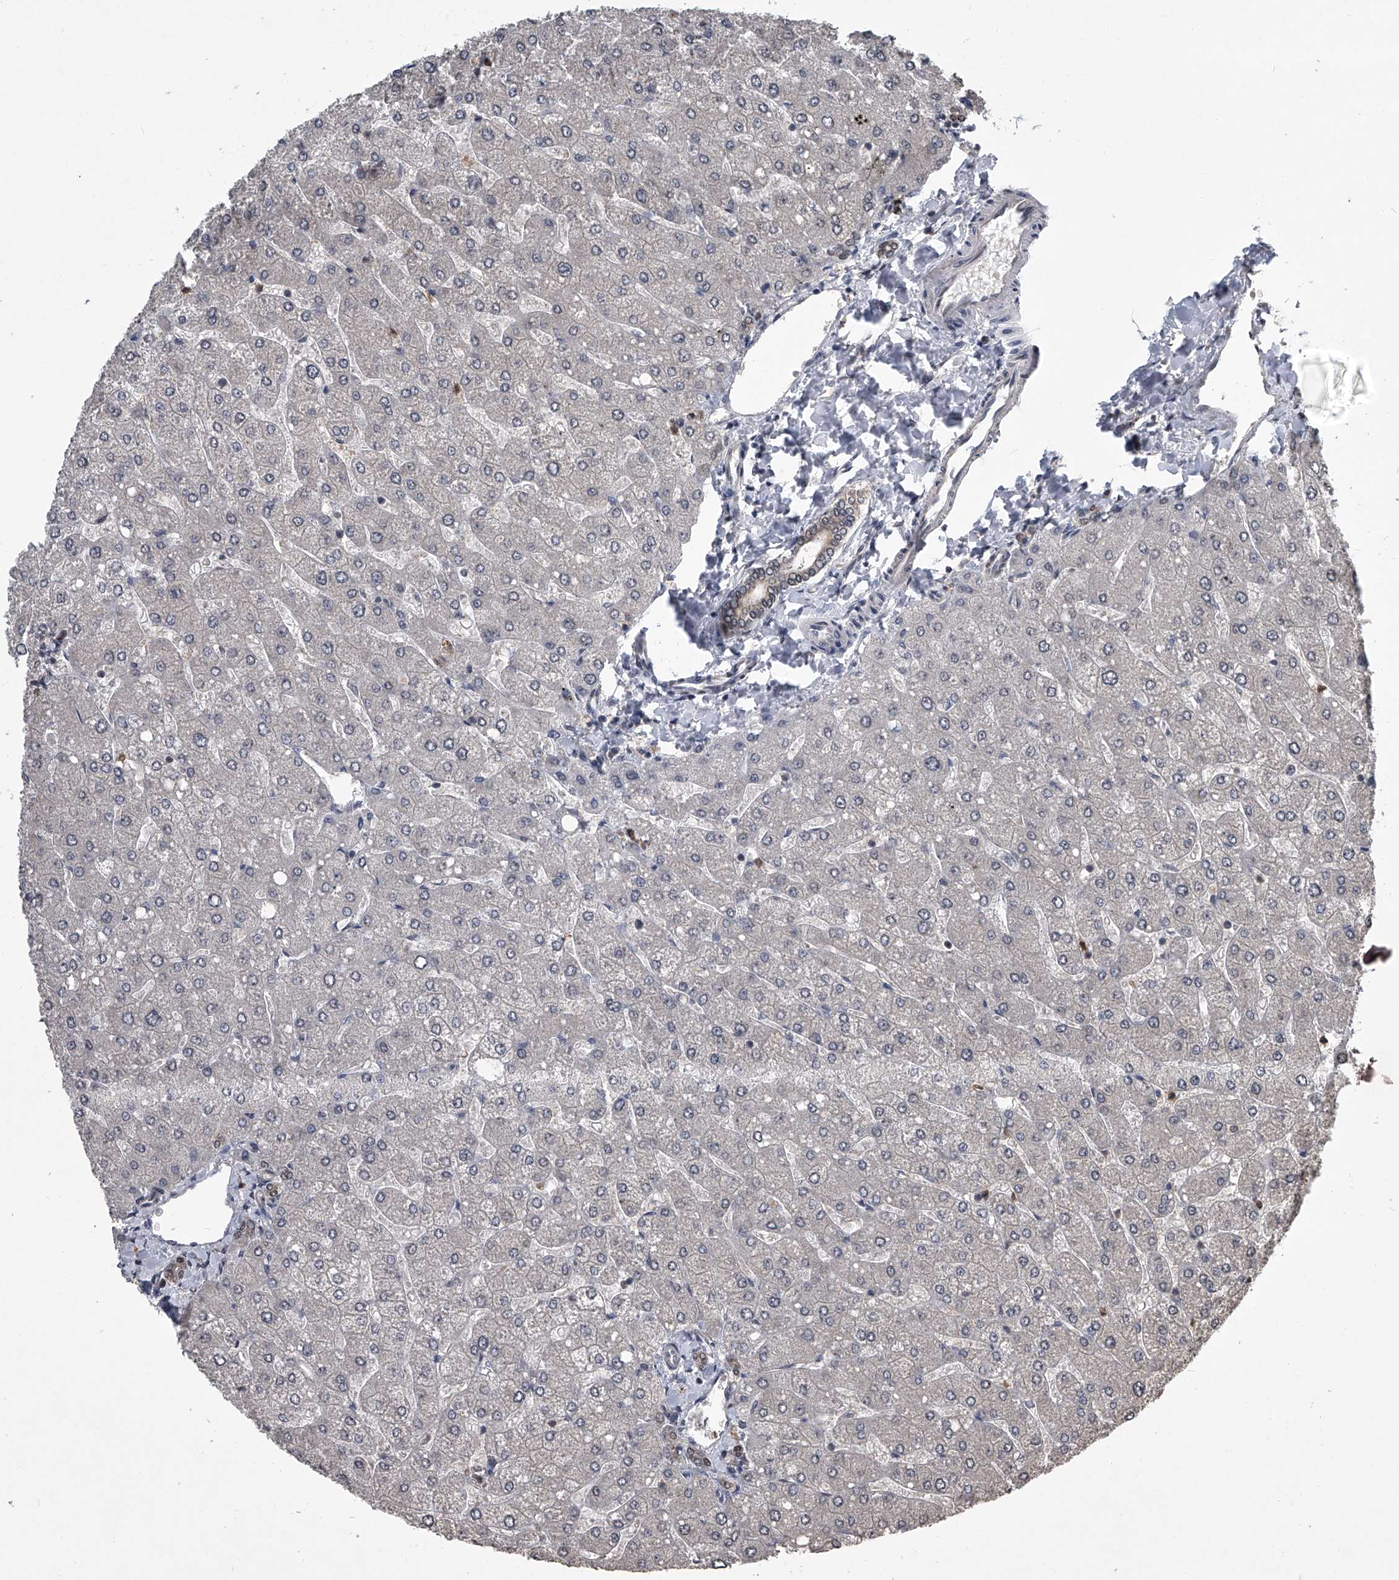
{"staining": {"intensity": "negative", "quantity": "none", "location": "none"}, "tissue": "liver", "cell_type": "Cholangiocytes", "image_type": "normal", "snomed": [{"axis": "morphology", "description": "Normal tissue, NOS"}, {"axis": "topography", "description": "Liver"}], "caption": "Immunohistochemistry image of unremarkable human liver stained for a protein (brown), which demonstrates no expression in cholangiocytes. (Stains: DAB immunohistochemistry with hematoxylin counter stain, Microscopy: brightfield microscopy at high magnification).", "gene": "TSNAX", "patient": {"sex": "male", "age": 55}}